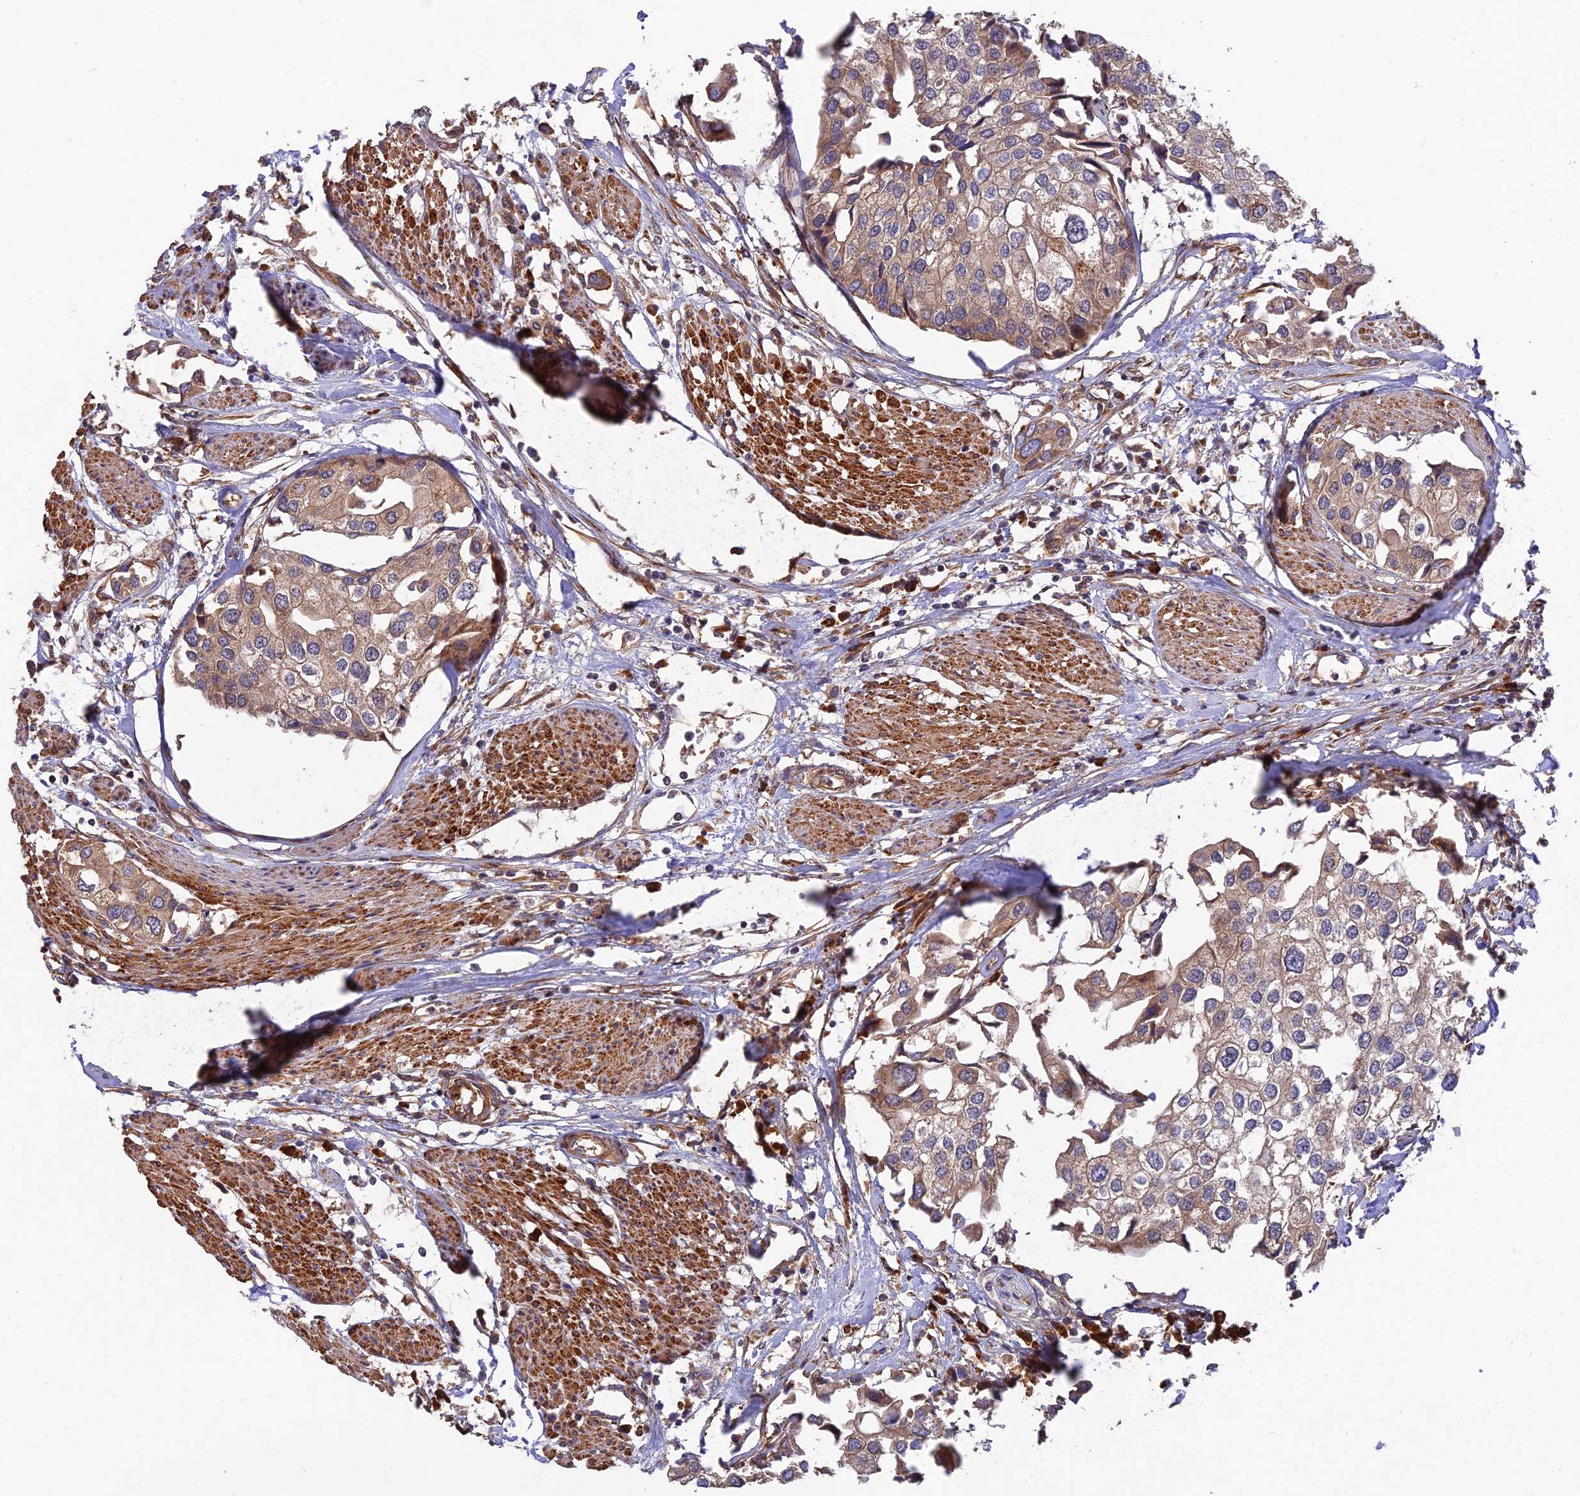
{"staining": {"intensity": "moderate", "quantity": ">75%", "location": "cytoplasmic/membranous"}, "tissue": "urothelial cancer", "cell_type": "Tumor cells", "image_type": "cancer", "snomed": [{"axis": "morphology", "description": "Urothelial carcinoma, High grade"}, {"axis": "topography", "description": "Urinary bladder"}], "caption": "High-grade urothelial carcinoma tissue displays moderate cytoplasmic/membranous positivity in about >75% of tumor cells, visualized by immunohistochemistry.", "gene": "RELCH", "patient": {"sex": "male", "age": 64}}